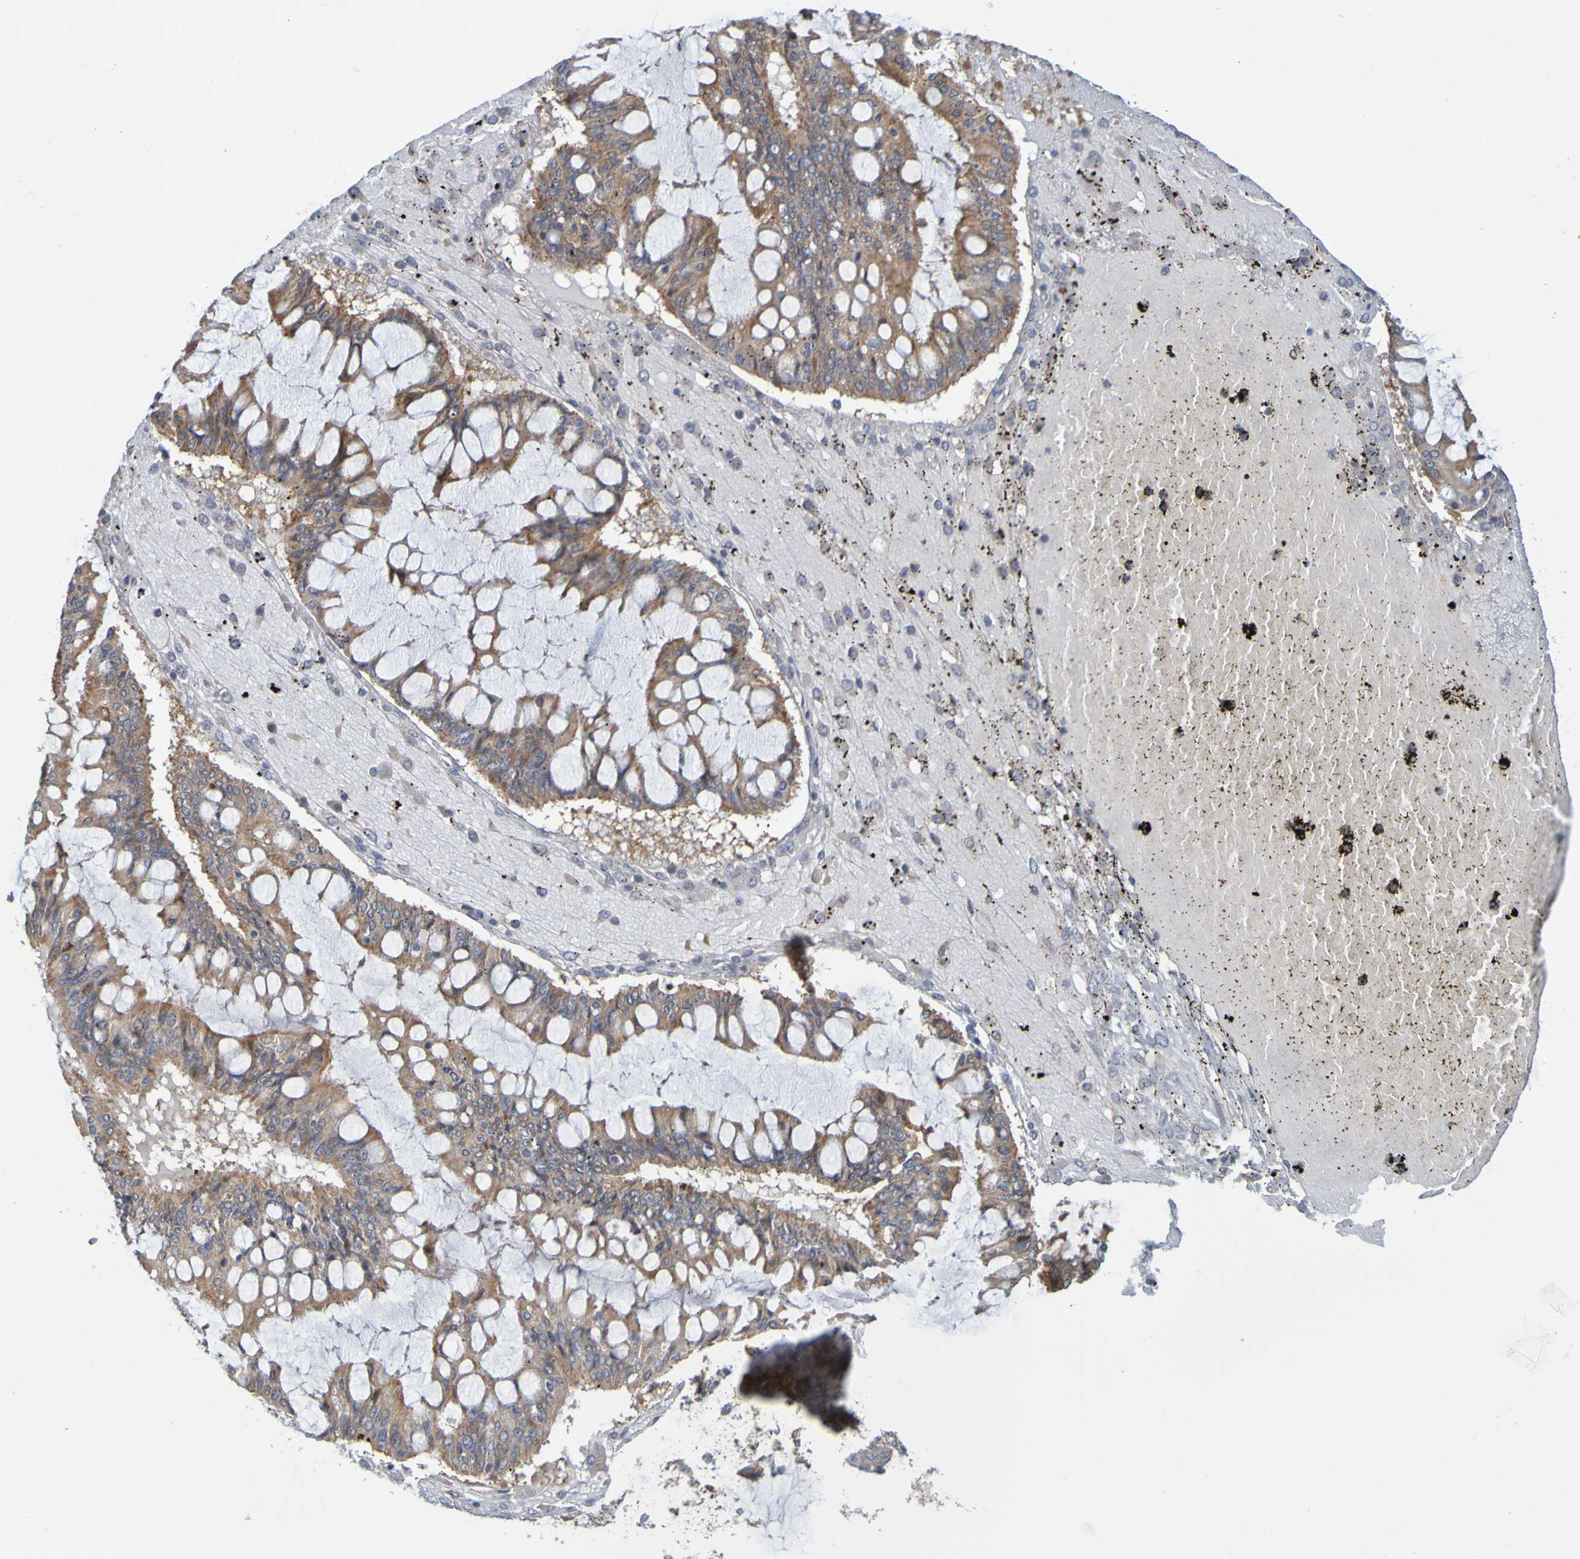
{"staining": {"intensity": "moderate", "quantity": ">75%", "location": "cytoplasmic/membranous"}, "tissue": "ovarian cancer", "cell_type": "Tumor cells", "image_type": "cancer", "snomed": [{"axis": "morphology", "description": "Cystadenocarcinoma, mucinous, NOS"}, {"axis": "topography", "description": "Ovary"}], "caption": "Ovarian cancer stained with DAB (3,3'-diaminobenzidine) immunohistochemistry (IHC) reveals medium levels of moderate cytoplasmic/membranous staining in about >75% of tumor cells.", "gene": "NAV2", "patient": {"sex": "female", "age": 73}}